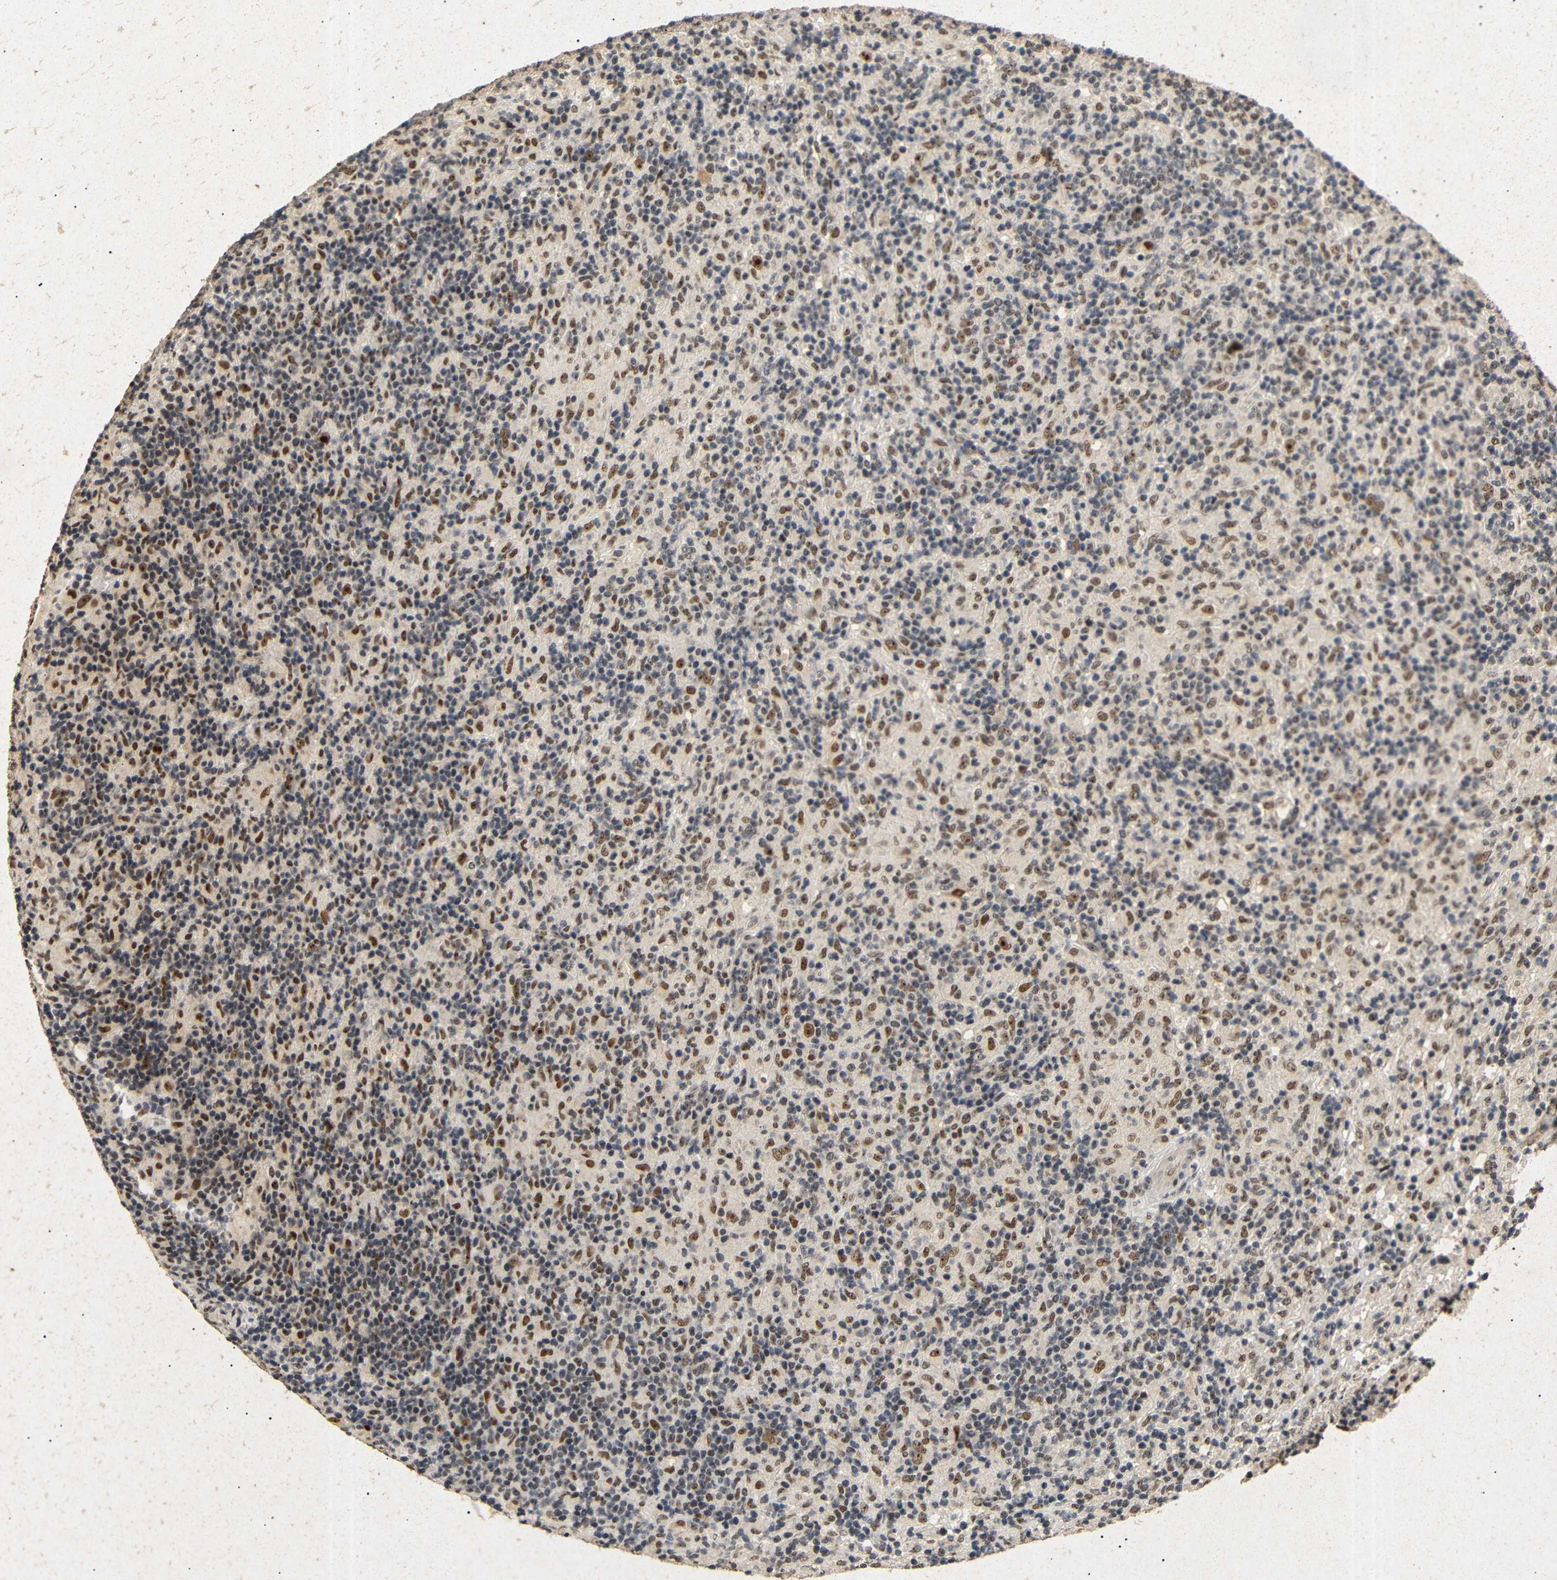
{"staining": {"intensity": "moderate", "quantity": ">75%", "location": "nuclear"}, "tissue": "lymphoma", "cell_type": "Tumor cells", "image_type": "cancer", "snomed": [{"axis": "morphology", "description": "Hodgkin's disease, NOS"}, {"axis": "topography", "description": "Lymph node"}], "caption": "High-power microscopy captured an immunohistochemistry image of Hodgkin's disease, revealing moderate nuclear expression in approximately >75% of tumor cells.", "gene": "PARN", "patient": {"sex": "male", "age": 70}}